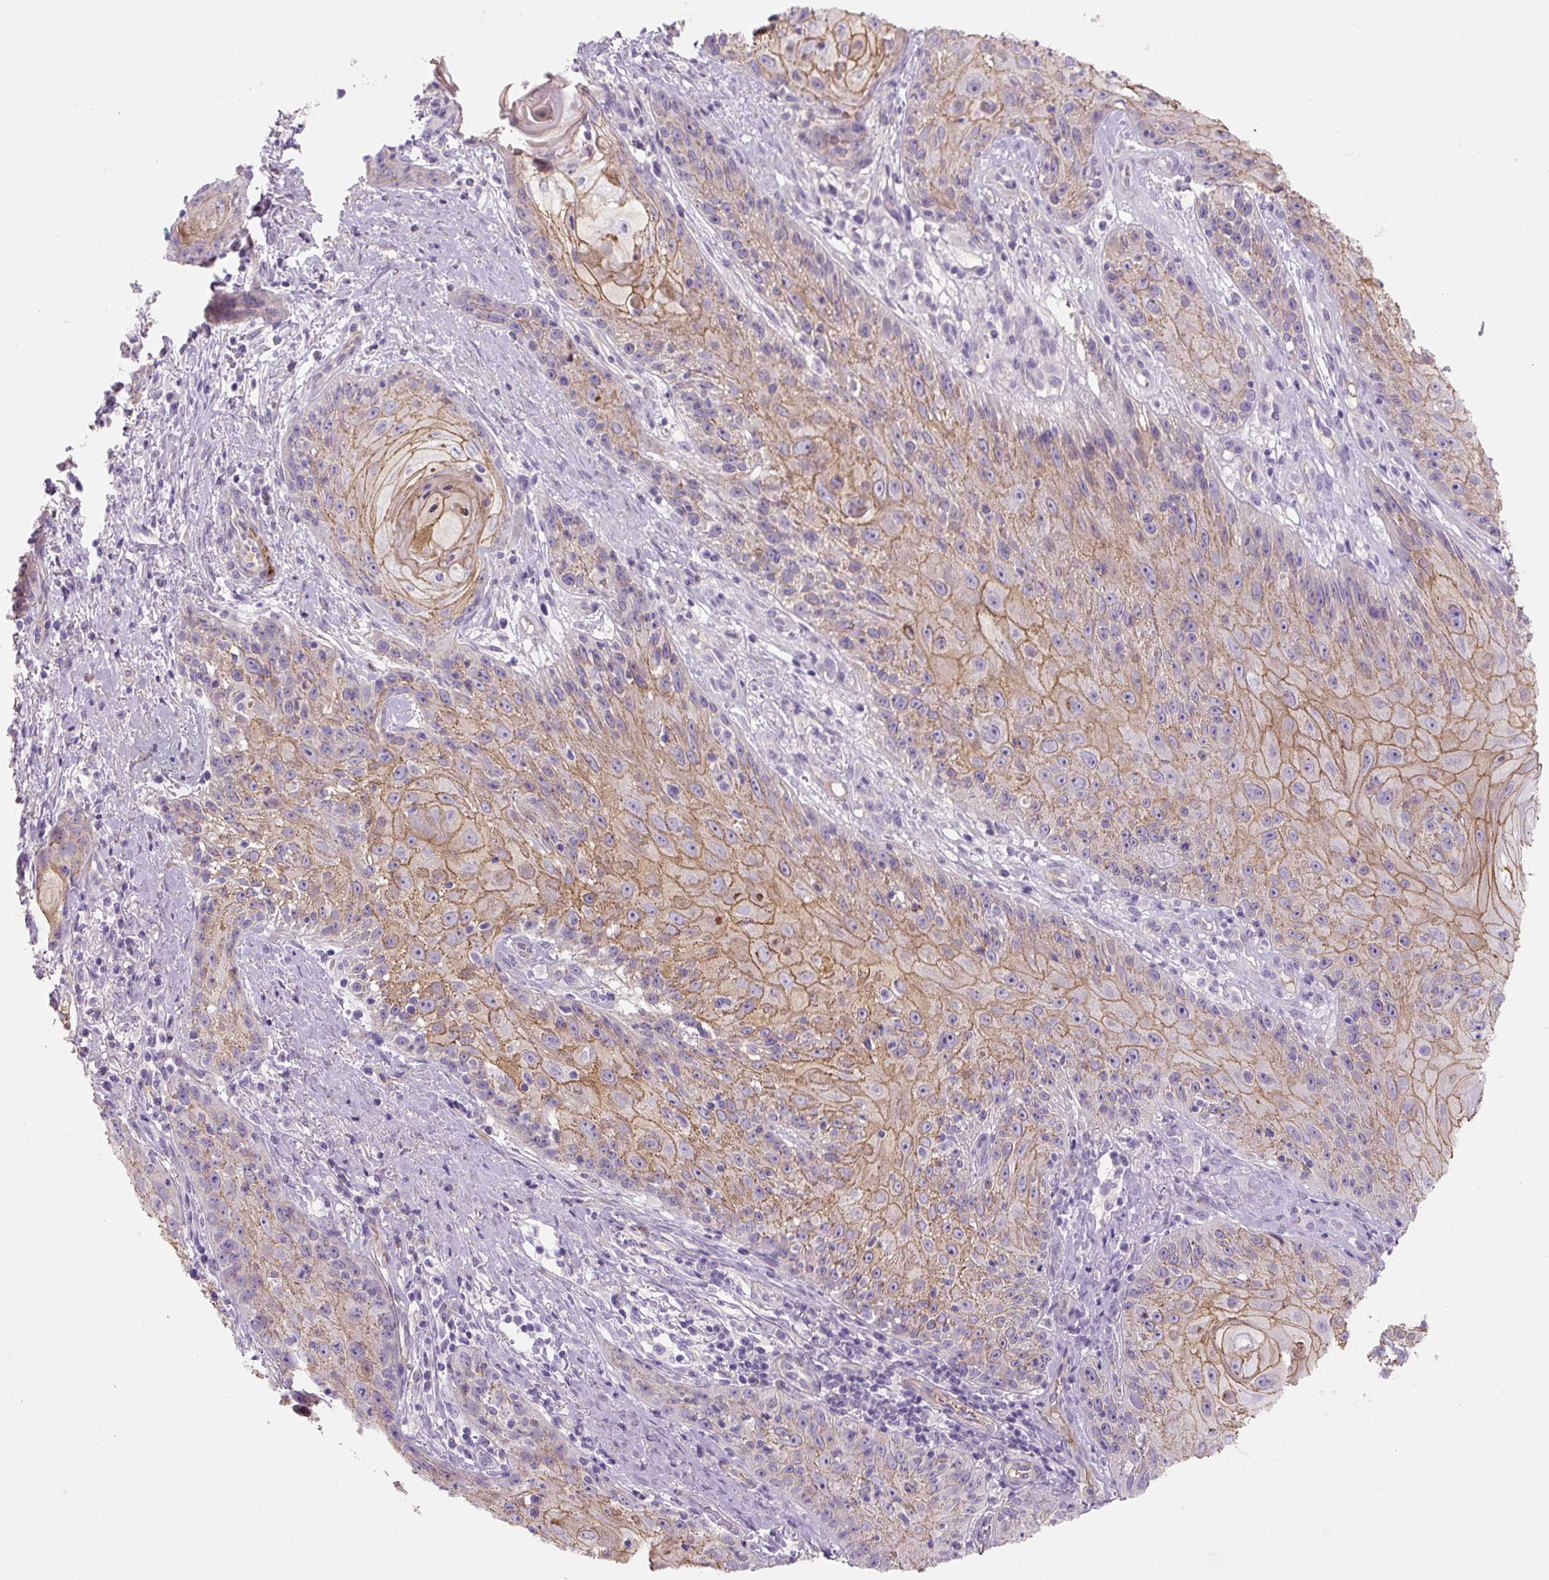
{"staining": {"intensity": "moderate", "quantity": "25%-75%", "location": "cytoplasmic/membranous"}, "tissue": "skin cancer", "cell_type": "Tumor cells", "image_type": "cancer", "snomed": [{"axis": "morphology", "description": "Squamous cell carcinoma, NOS"}, {"axis": "topography", "description": "Skin"}, {"axis": "topography", "description": "Vulva"}], "caption": "The image exhibits immunohistochemical staining of skin cancer. There is moderate cytoplasmic/membranous staining is present in approximately 25%-75% of tumor cells.", "gene": "PRM1", "patient": {"sex": "female", "age": 76}}